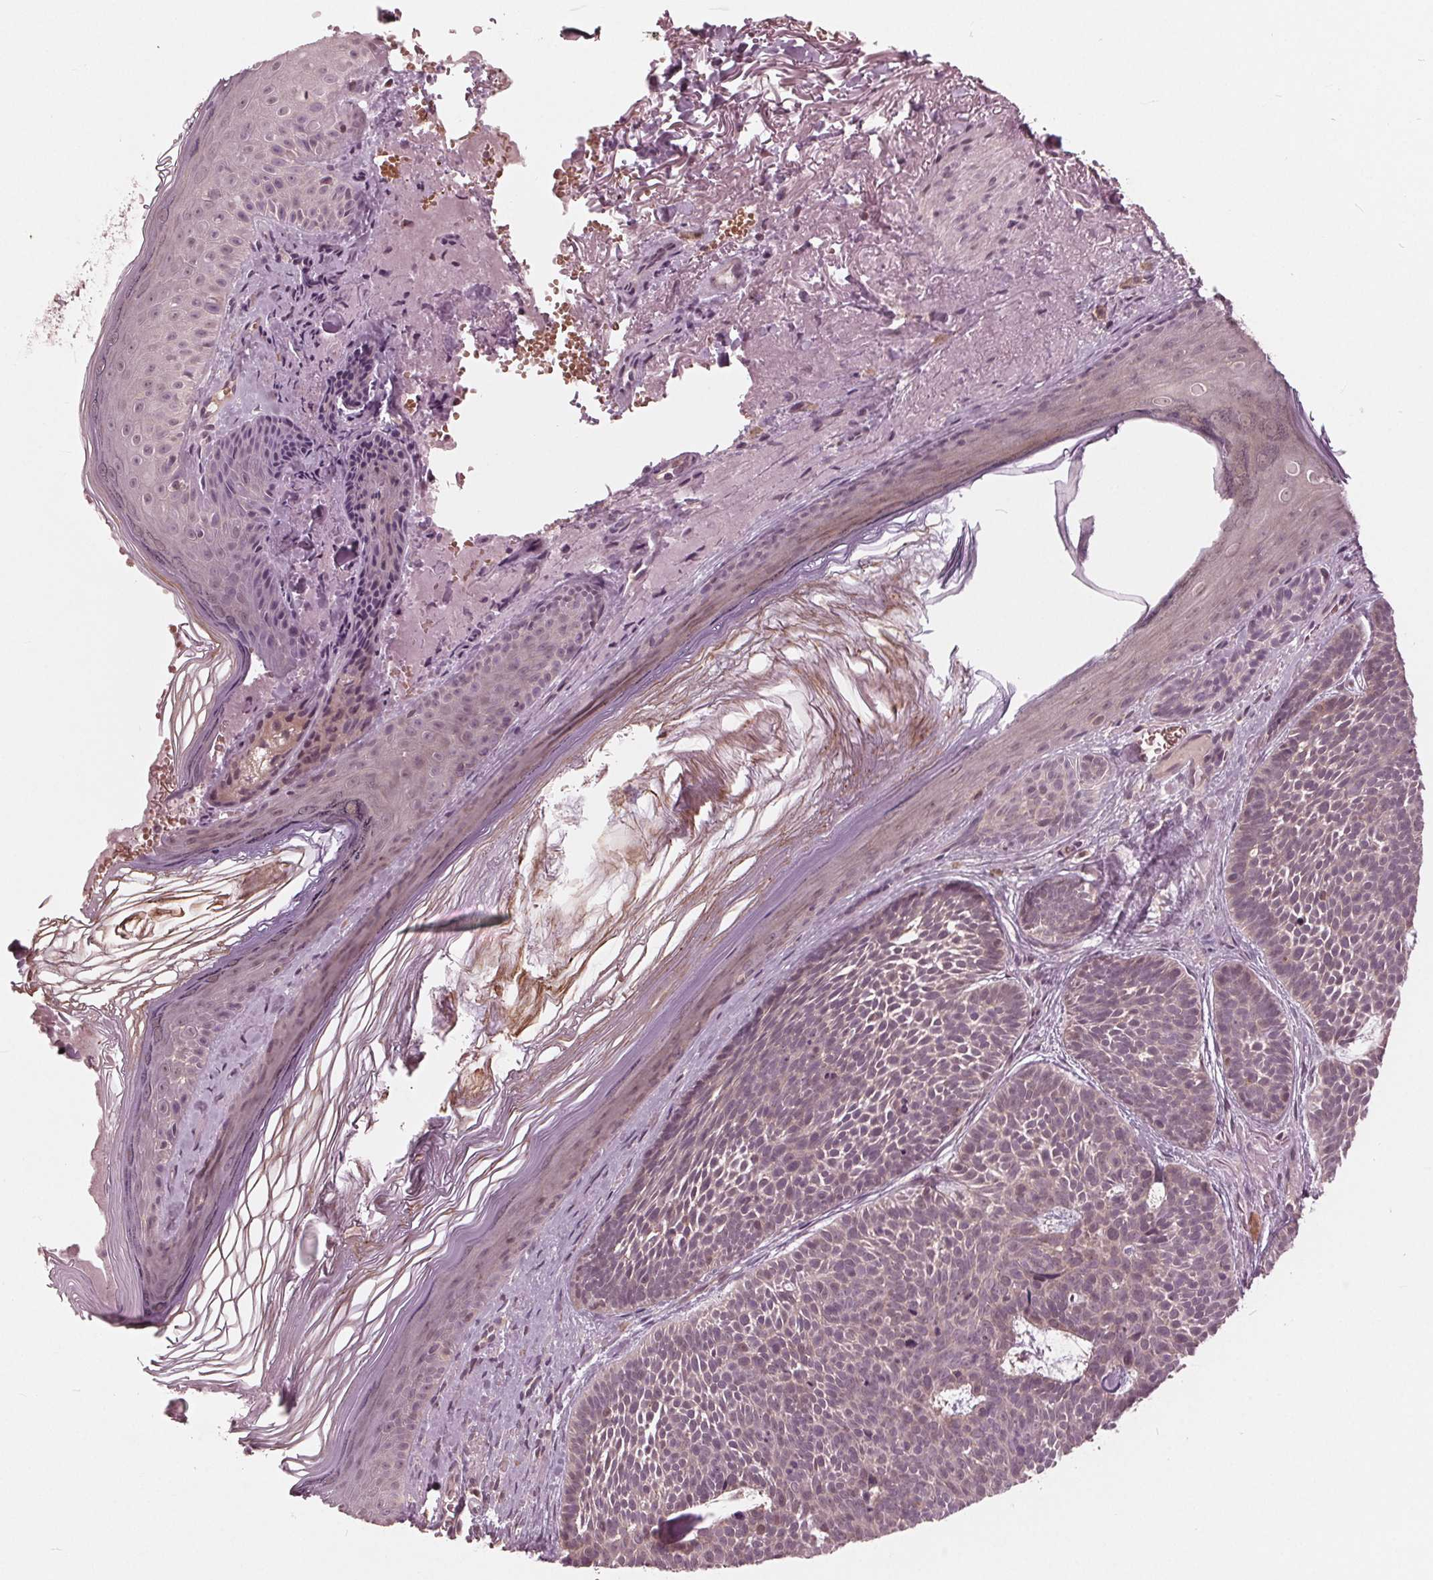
{"staining": {"intensity": "weak", "quantity": "<25%", "location": "cytoplasmic/membranous"}, "tissue": "skin cancer", "cell_type": "Tumor cells", "image_type": "cancer", "snomed": [{"axis": "morphology", "description": "Basal cell carcinoma"}, {"axis": "topography", "description": "Skin"}], "caption": "Immunohistochemical staining of basal cell carcinoma (skin) reveals no significant staining in tumor cells.", "gene": "UBALD1", "patient": {"sex": "male", "age": 81}}